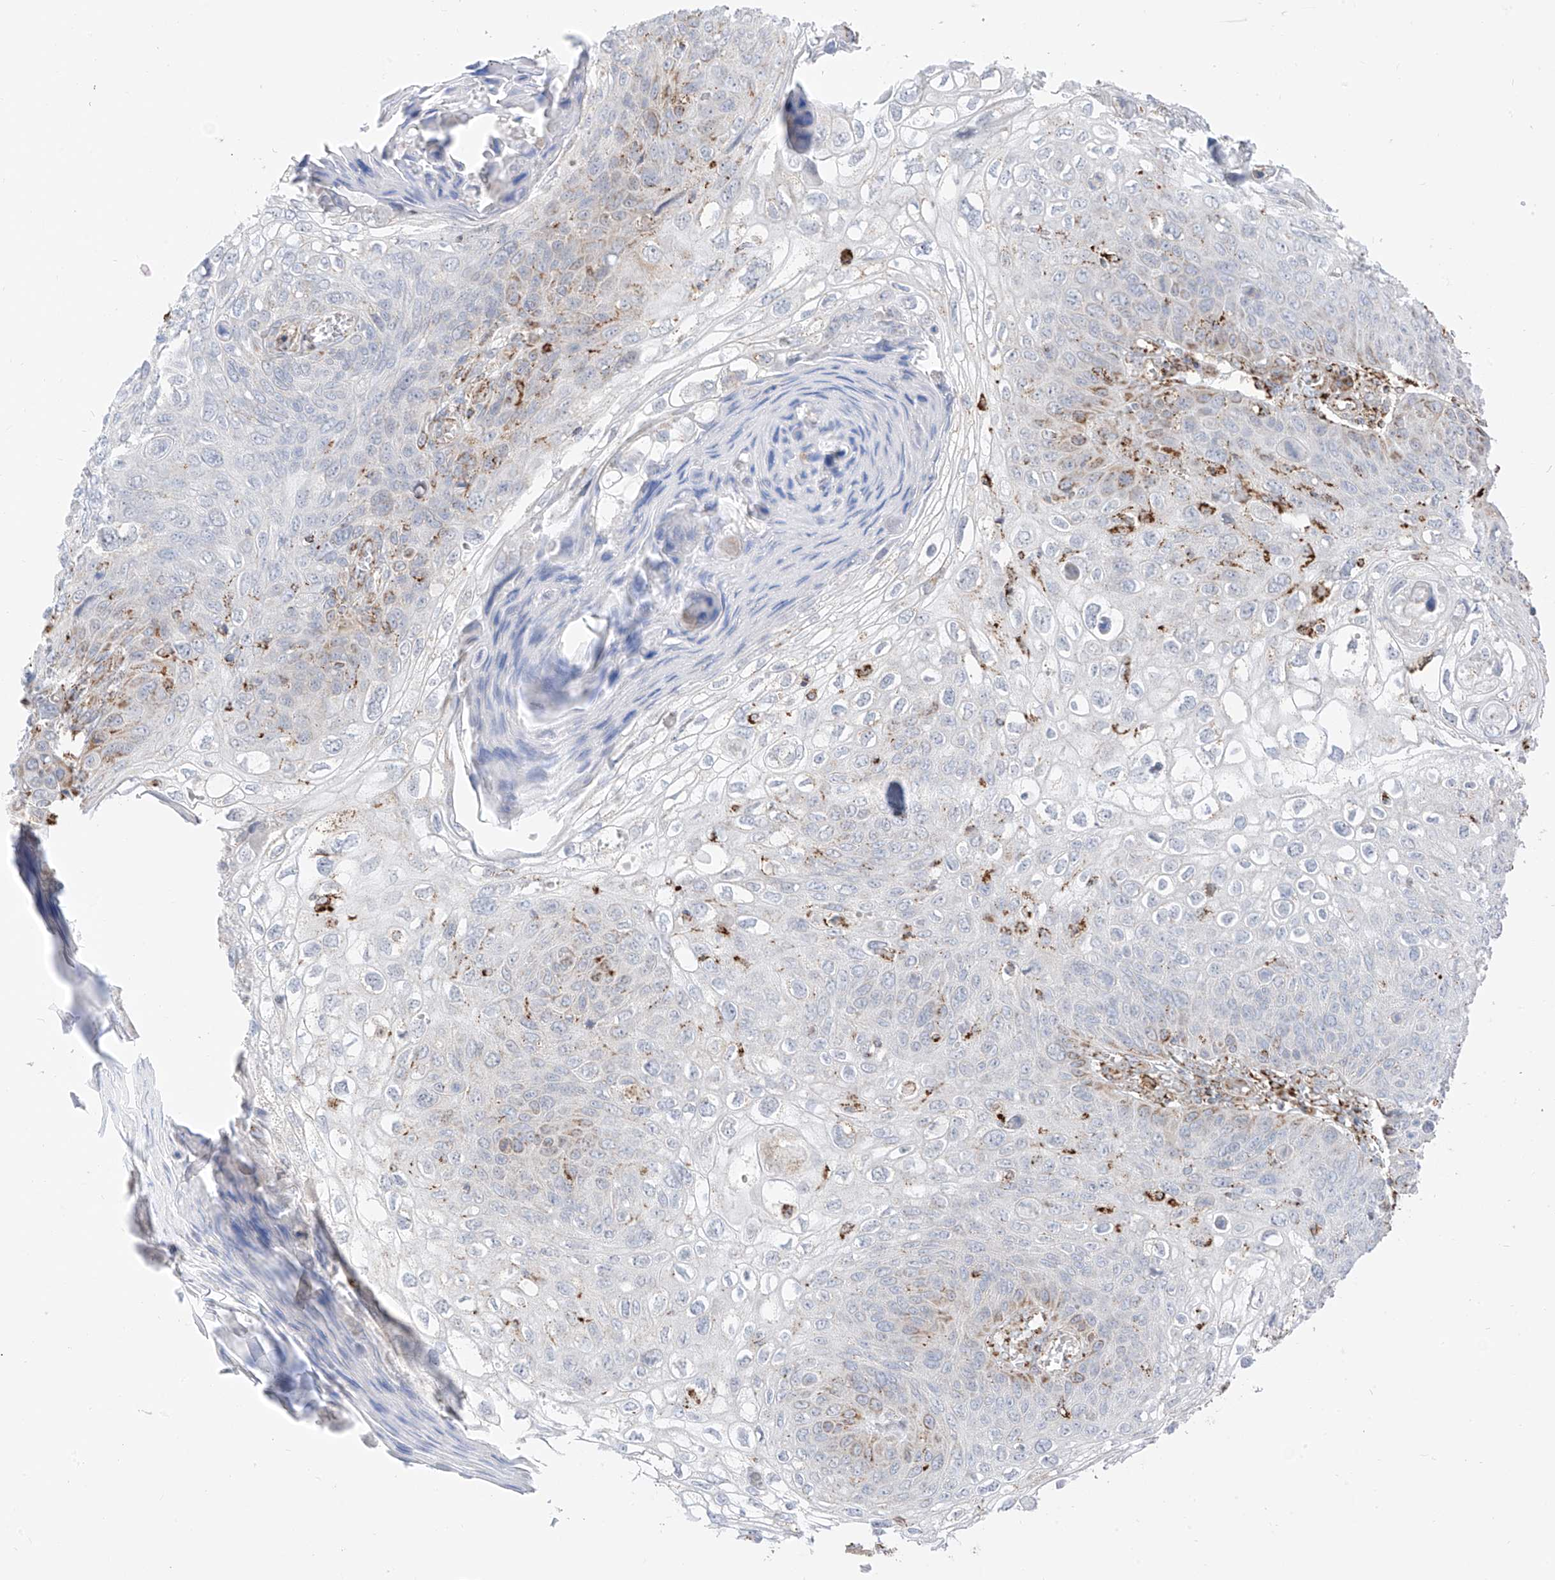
{"staining": {"intensity": "weak", "quantity": "<25%", "location": "cytoplasmic/membranous"}, "tissue": "skin cancer", "cell_type": "Tumor cells", "image_type": "cancer", "snomed": [{"axis": "morphology", "description": "Squamous cell carcinoma, NOS"}, {"axis": "topography", "description": "Skin"}], "caption": "Immunohistochemical staining of skin cancer displays no significant positivity in tumor cells.", "gene": "ETHE1", "patient": {"sex": "female", "age": 90}}